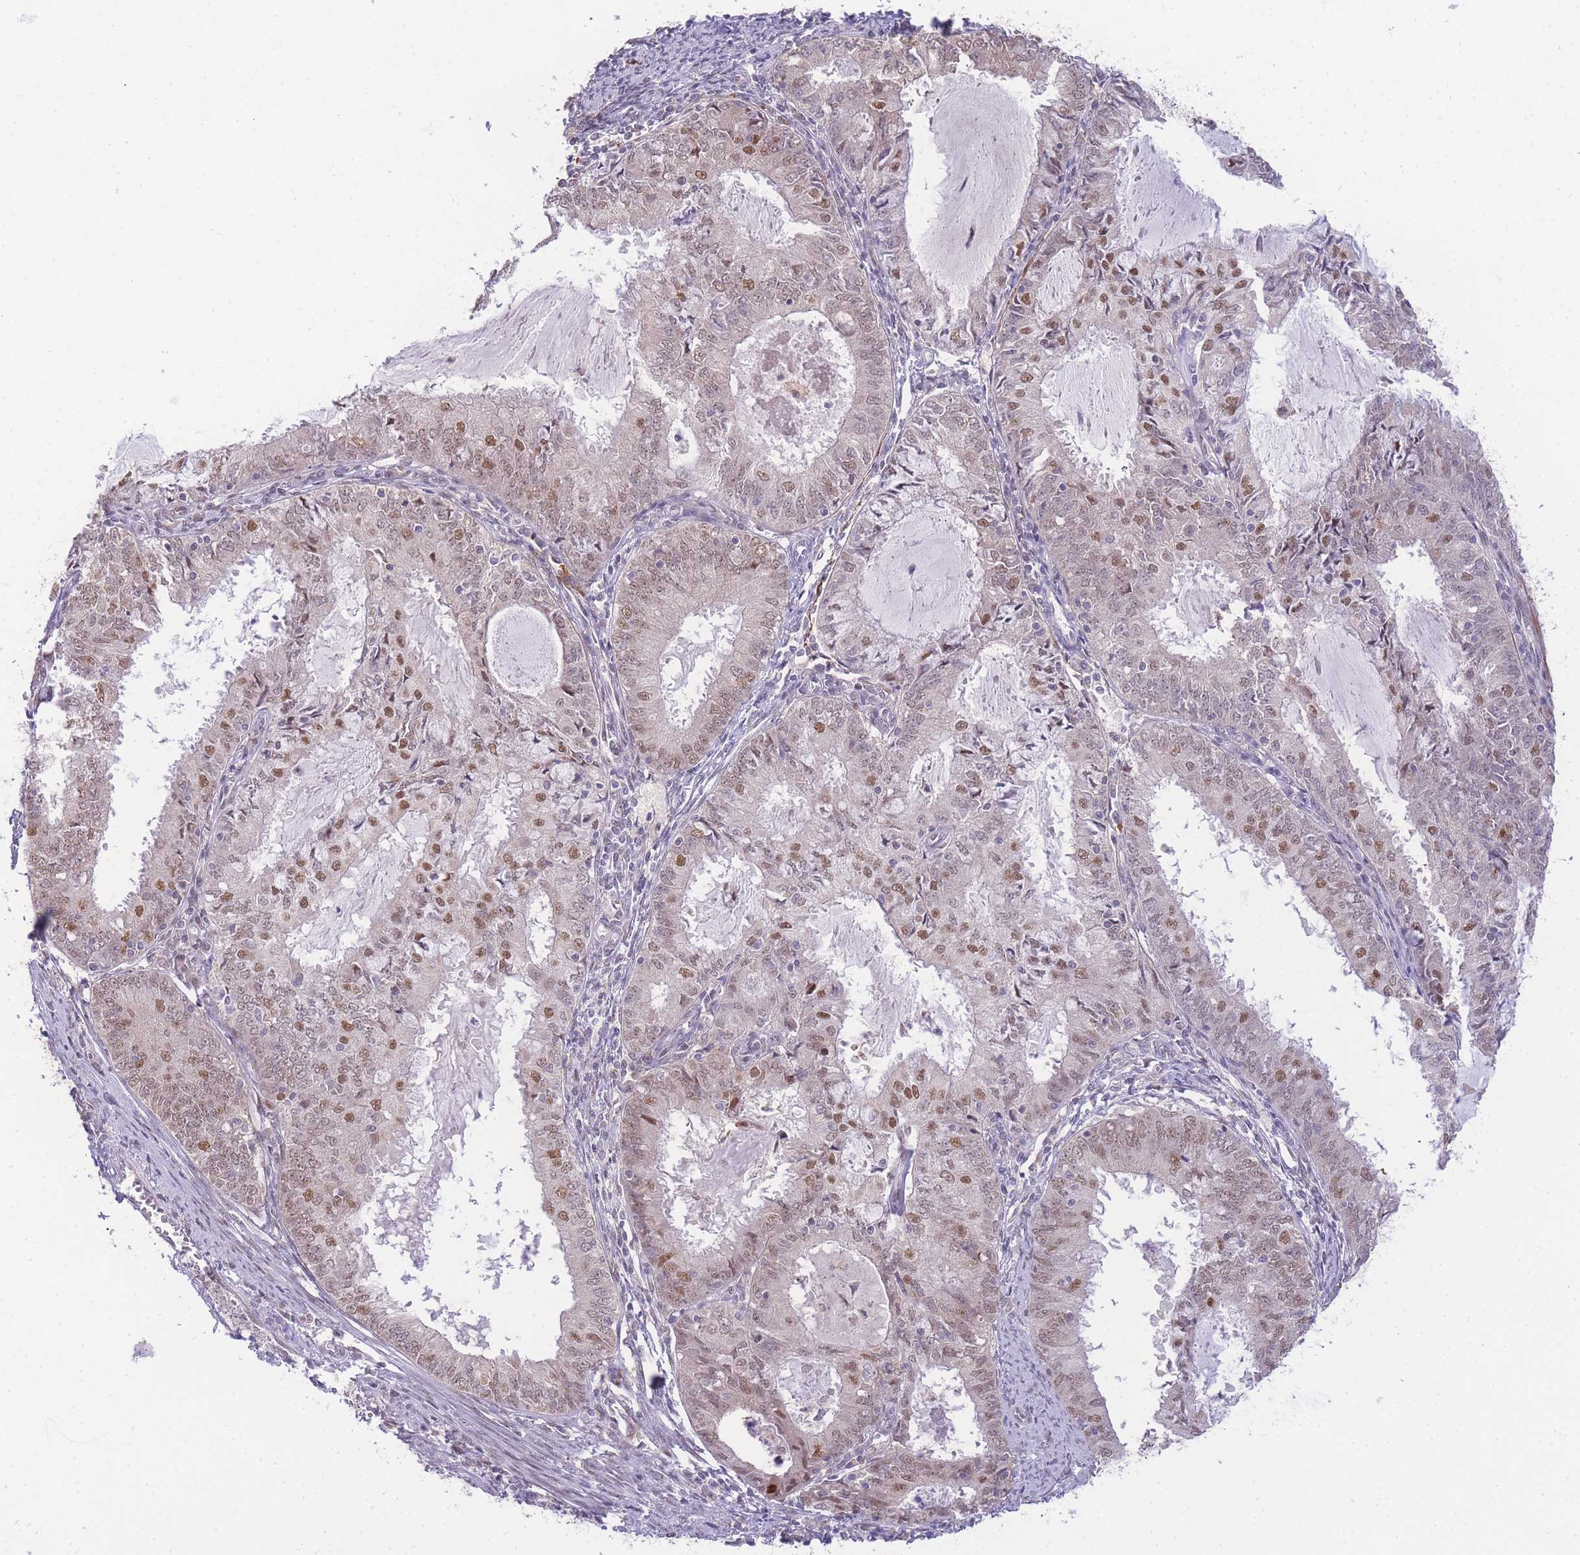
{"staining": {"intensity": "moderate", "quantity": "<25%", "location": "nuclear"}, "tissue": "endometrial cancer", "cell_type": "Tumor cells", "image_type": "cancer", "snomed": [{"axis": "morphology", "description": "Adenocarcinoma, NOS"}, {"axis": "topography", "description": "Endometrium"}], "caption": "IHC micrograph of endometrial cancer (adenocarcinoma) stained for a protein (brown), which exhibits low levels of moderate nuclear staining in about <25% of tumor cells.", "gene": "PUS10", "patient": {"sex": "female", "age": 57}}